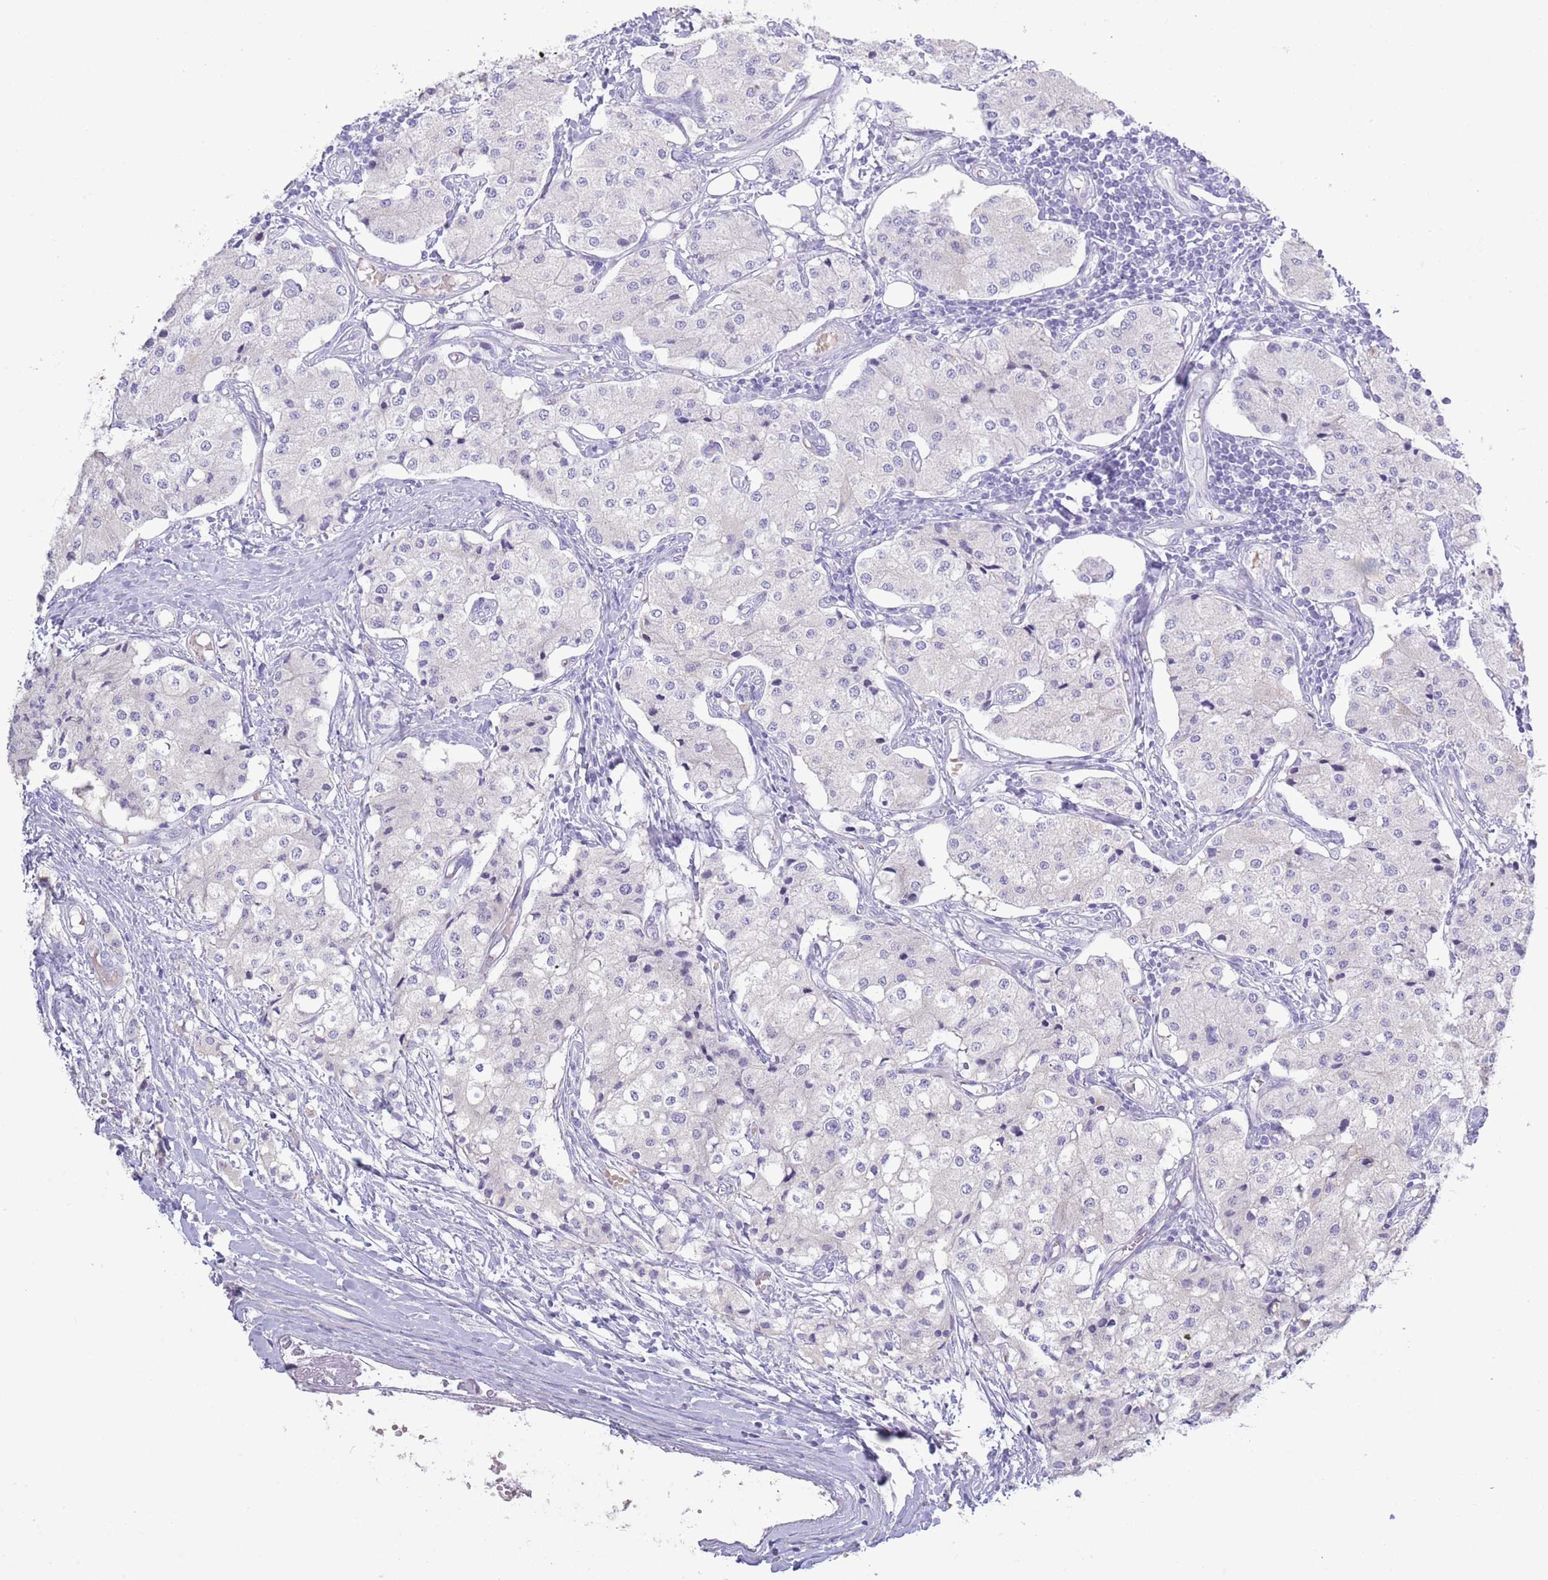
{"staining": {"intensity": "negative", "quantity": "none", "location": "none"}, "tissue": "carcinoid", "cell_type": "Tumor cells", "image_type": "cancer", "snomed": [{"axis": "morphology", "description": "Carcinoid, malignant, NOS"}, {"axis": "topography", "description": "Colon"}], "caption": "There is no significant positivity in tumor cells of carcinoid.", "gene": "ACR", "patient": {"sex": "female", "age": 52}}